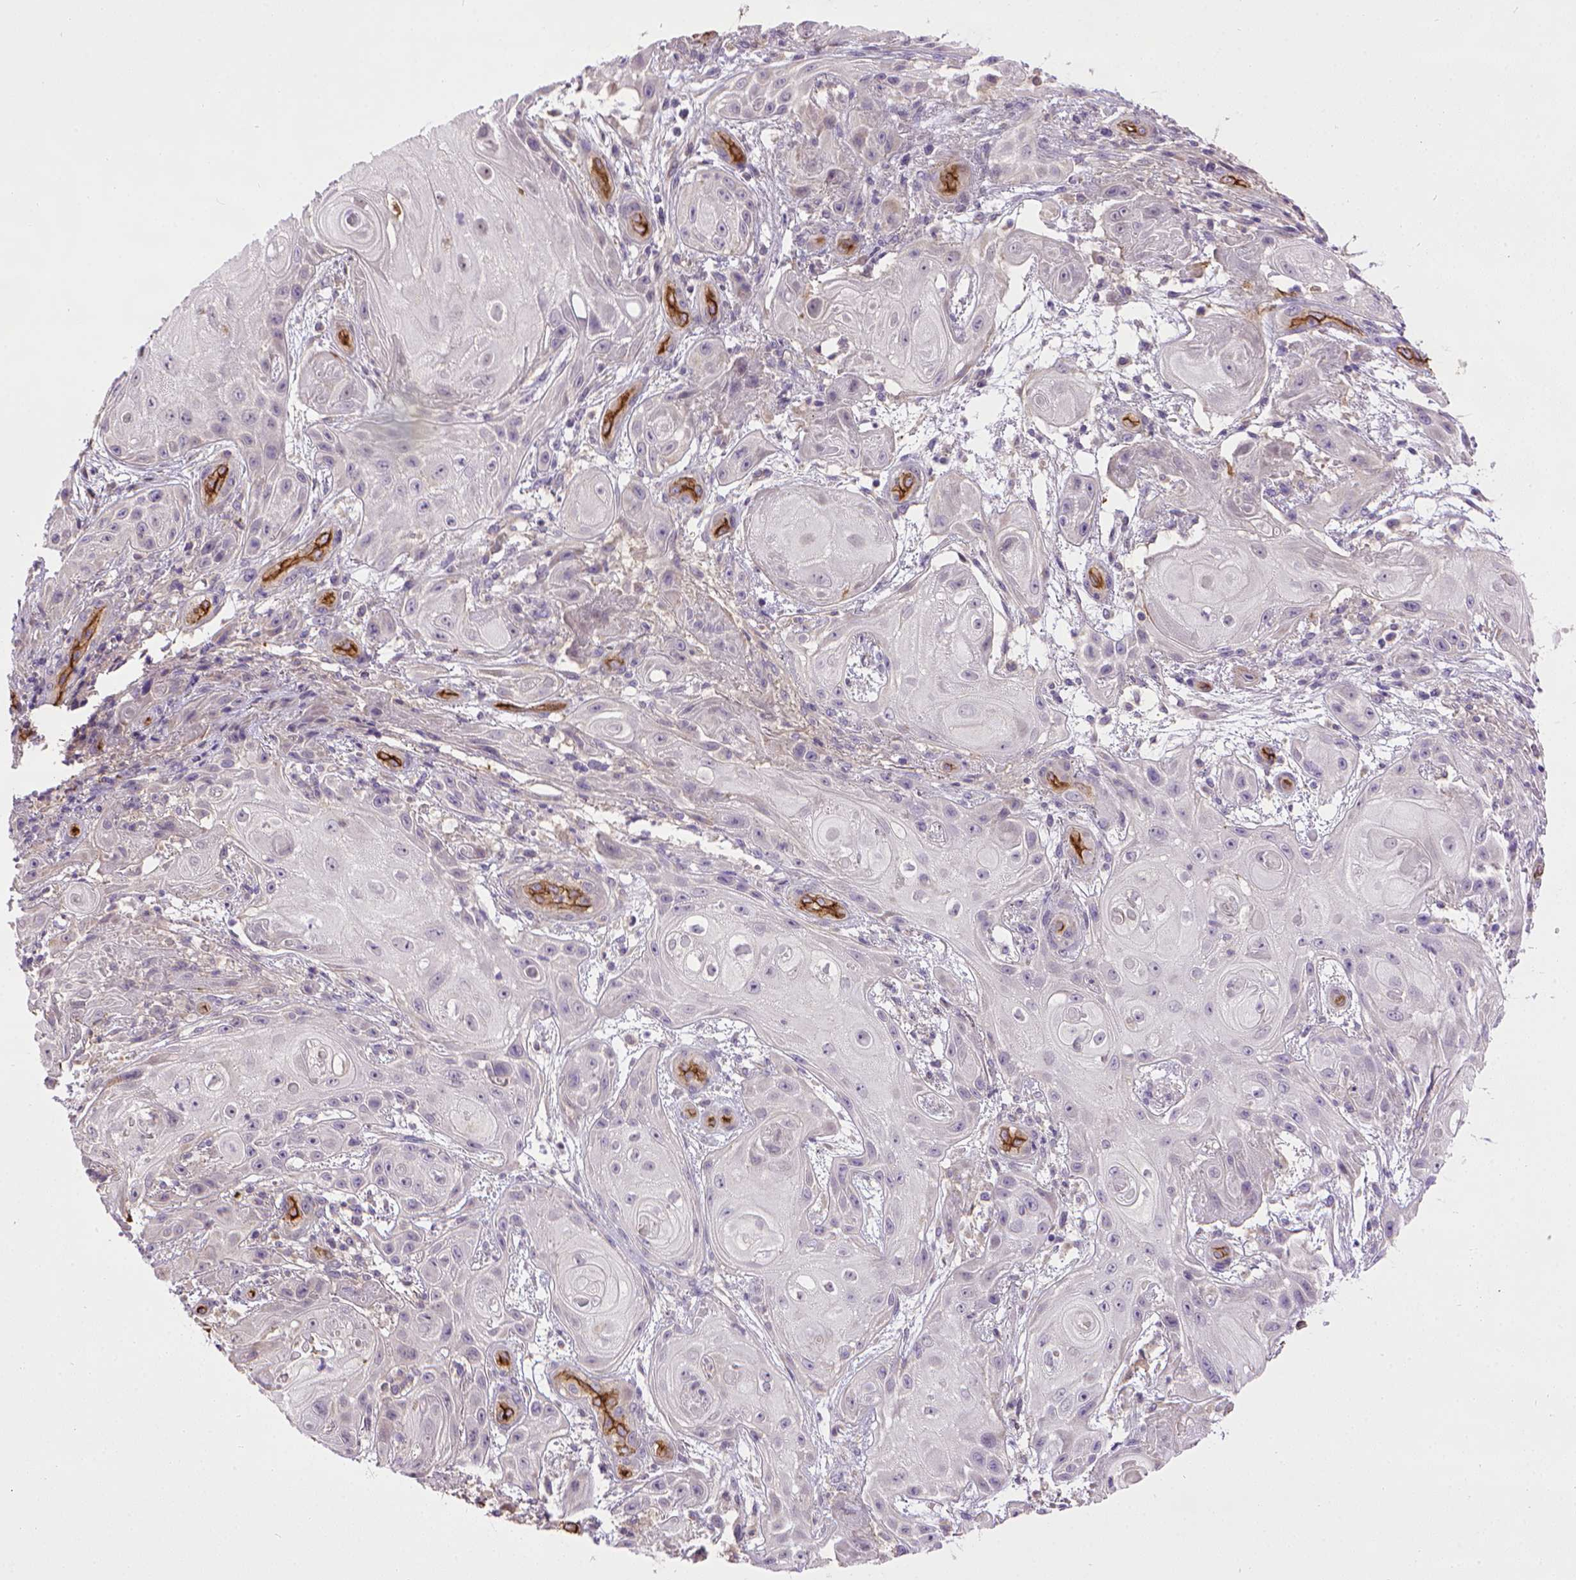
{"staining": {"intensity": "negative", "quantity": "none", "location": "none"}, "tissue": "skin cancer", "cell_type": "Tumor cells", "image_type": "cancer", "snomed": [{"axis": "morphology", "description": "Squamous cell carcinoma, NOS"}, {"axis": "topography", "description": "Skin"}], "caption": "Micrograph shows no protein staining in tumor cells of skin cancer (squamous cell carcinoma) tissue.", "gene": "ENG", "patient": {"sex": "male", "age": 62}}